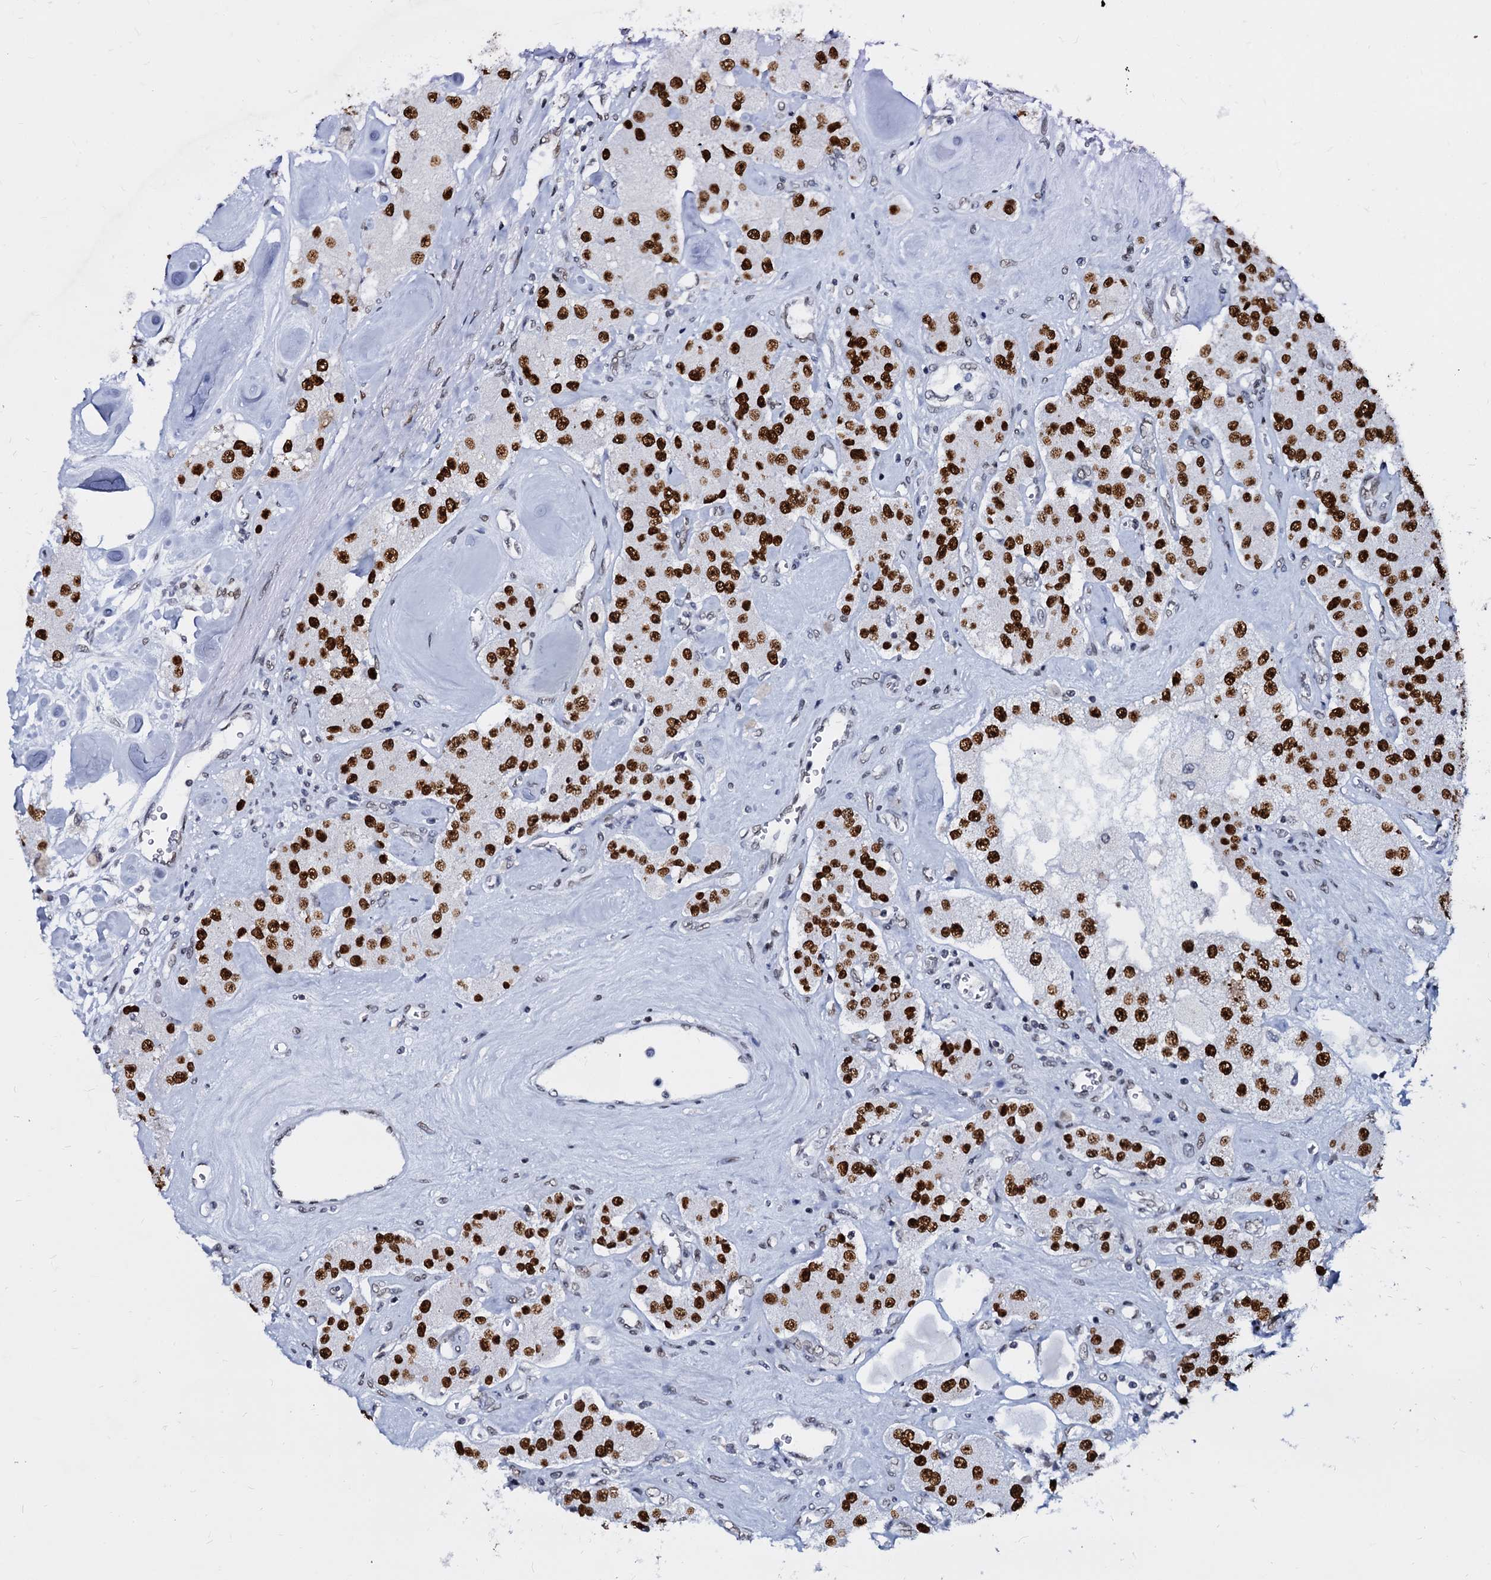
{"staining": {"intensity": "strong", "quantity": ">75%", "location": "nuclear"}, "tissue": "carcinoid", "cell_type": "Tumor cells", "image_type": "cancer", "snomed": [{"axis": "morphology", "description": "Carcinoid, malignant, NOS"}, {"axis": "topography", "description": "Pancreas"}], "caption": "Carcinoid stained for a protein shows strong nuclear positivity in tumor cells.", "gene": "CMAS", "patient": {"sex": "male", "age": 41}}